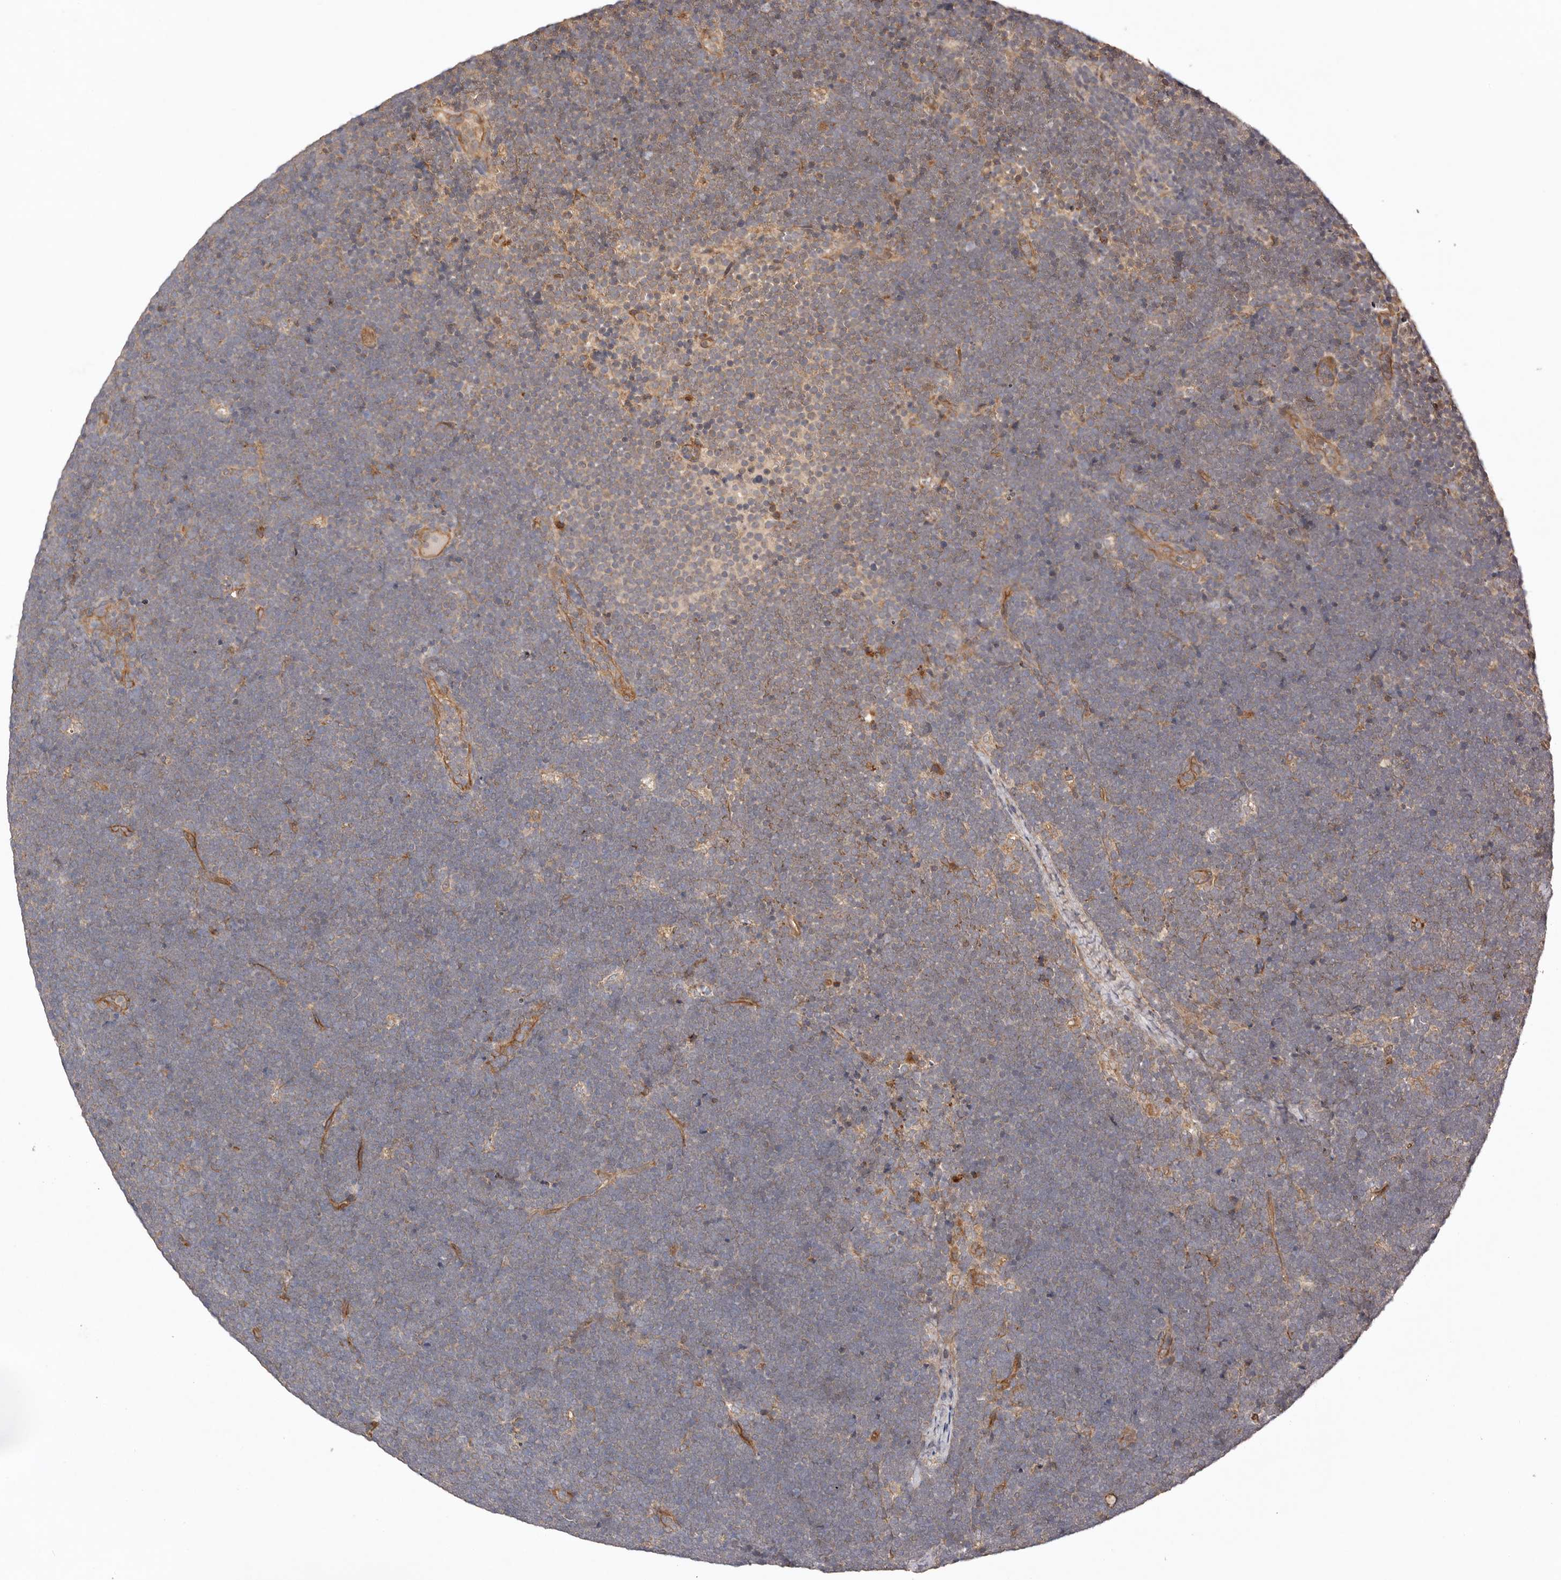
{"staining": {"intensity": "moderate", "quantity": "<25%", "location": "cytoplasmic/membranous"}, "tissue": "lymphoma", "cell_type": "Tumor cells", "image_type": "cancer", "snomed": [{"axis": "morphology", "description": "Malignant lymphoma, non-Hodgkin's type, High grade"}, {"axis": "topography", "description": "Lymph node"}], "caption": "Protein staining reveals moderate cytoplasmic/membranous expression in approximately <25% of tumor cells in lymphoma.", "gene": "UBR2", "patient": {"sex": "male", "age": 13}}